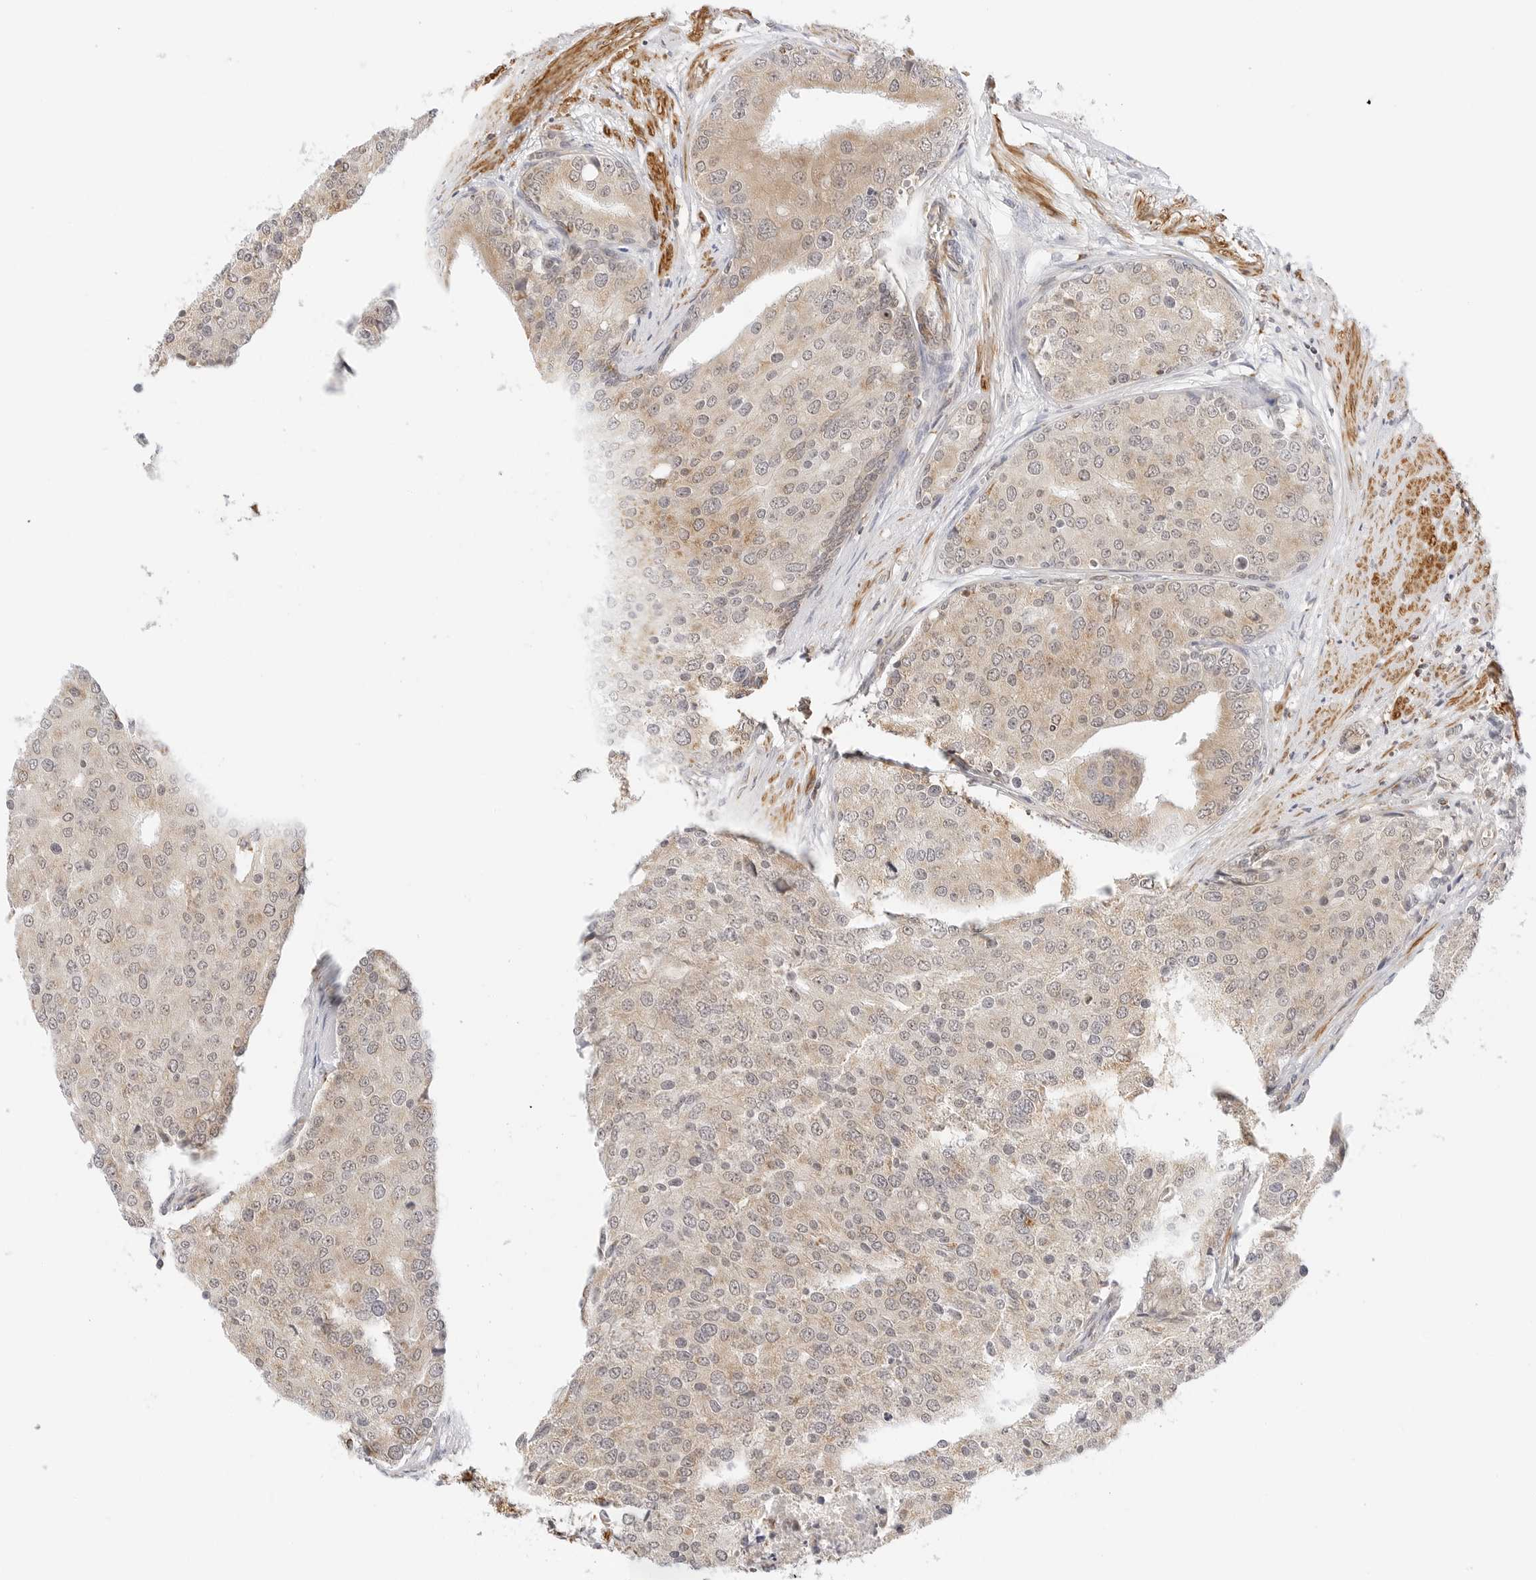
{"staining": {"intensity": "weak", "quantity": ">75%", "location": "cytoplasmic/membranous"}, "tissue": "prostate cancer", "cell_type": "Tumor cells", "image_type": "cancer", "snomed": [{"axis": "morphology", "description": "Adenocarcinoma, High grade"}, {"axis": "topography", "description": "Prostate"}], "caption": "The immunohistochemical stain labels weak cytoplasmic/membranous staining in tumor cells of prostate high-grade adenocarcinoma tissue.", "gene": "GORAB", "patient": {"sex": "male", "age": 50}}